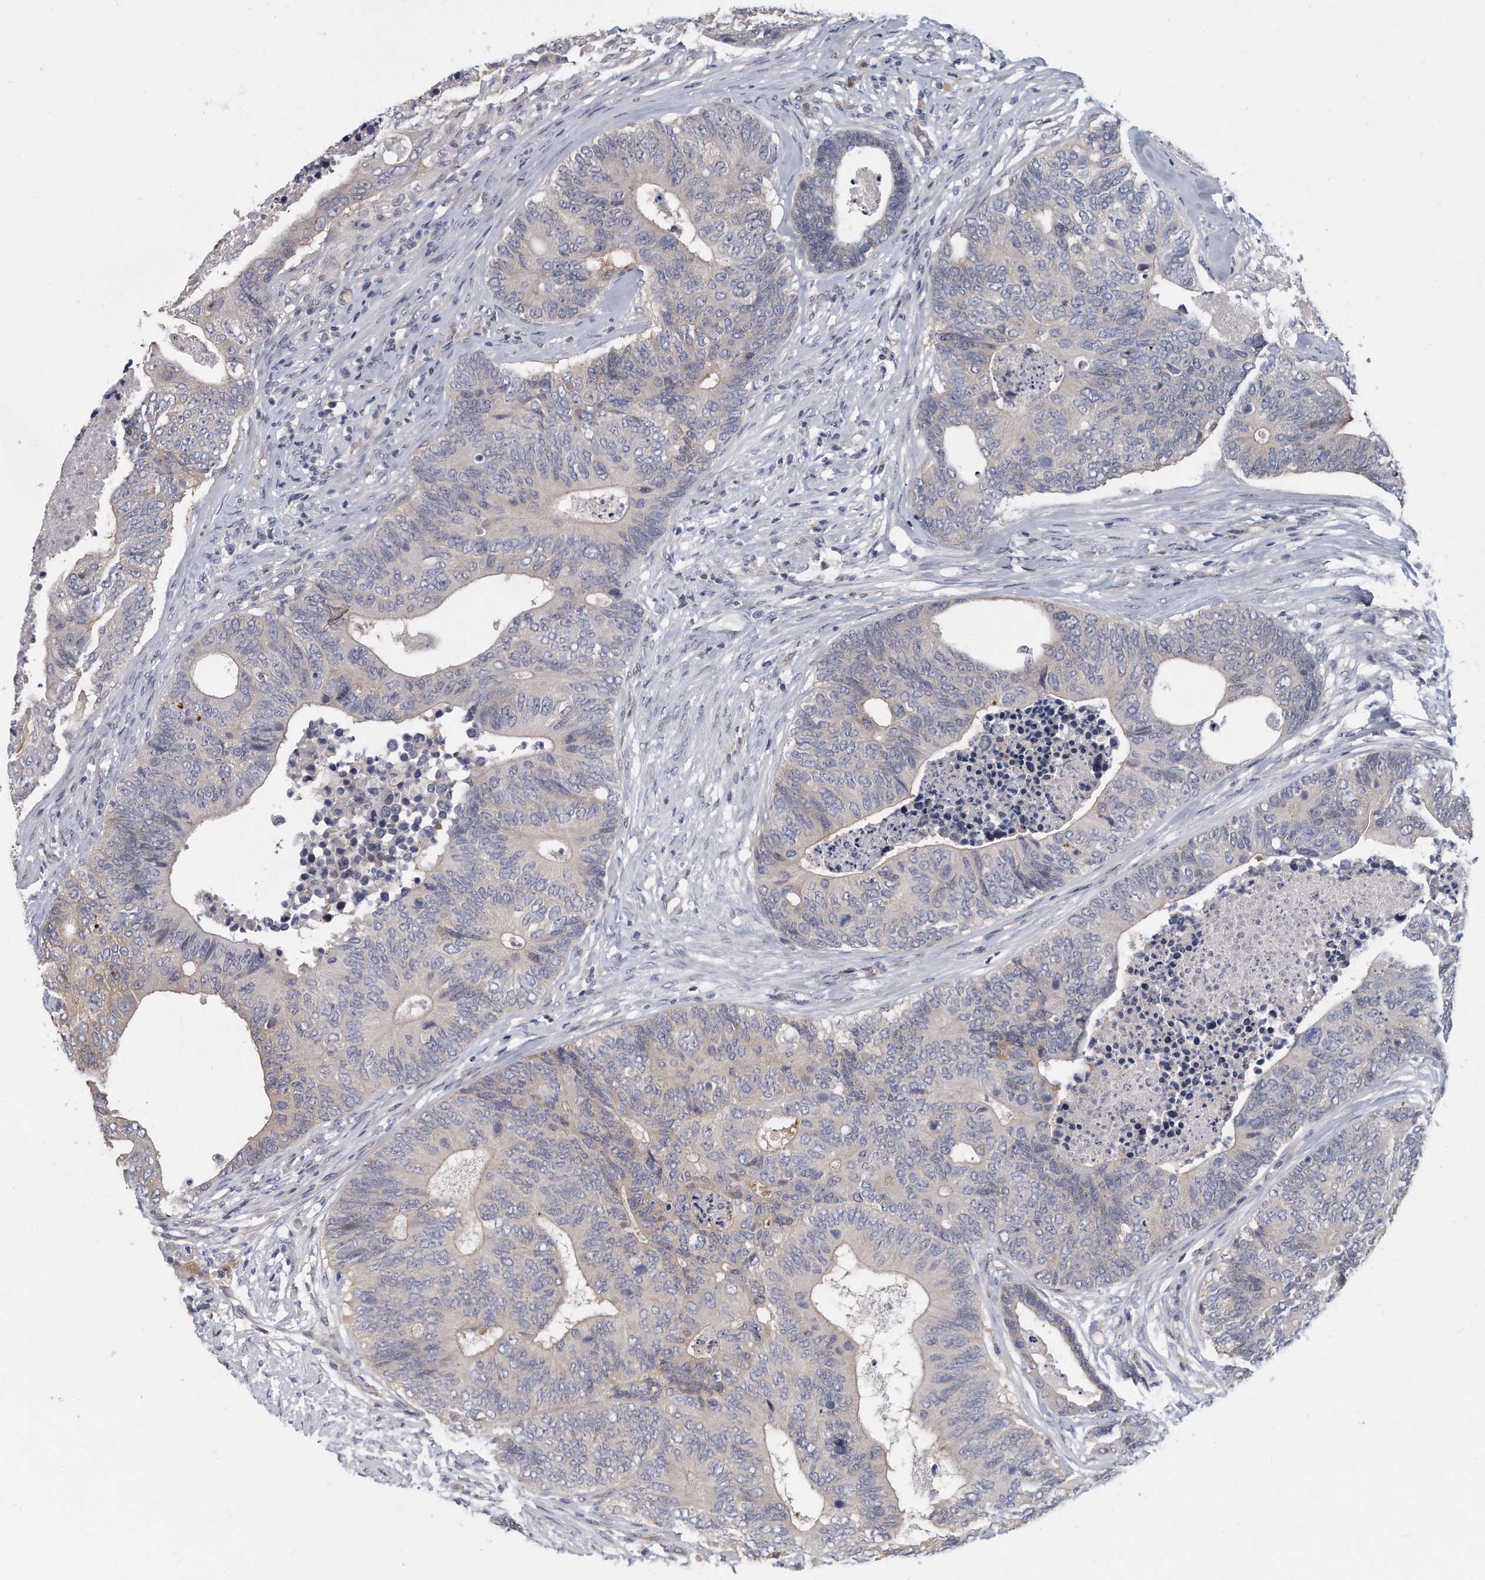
{"staining": {"intensity": "negative", "quantity": "none", "location": "none"}, "tissue": "colorectal cancer", "cell_type": "Tumor cells", "image_type": "cancer", "snomed": [{"axis": "morphology", "description": "Adenocarcinoma, NOS"}, {"axis": "topography", "description": "Colon"}], "caption": "This is an immunohistochemistry (IHC) image of colorectal cancer (adenocarcinoma). There is no expression in tumor cells.", "gene": "KLHL7", "patient": {"sex": "female", "age": 67}}